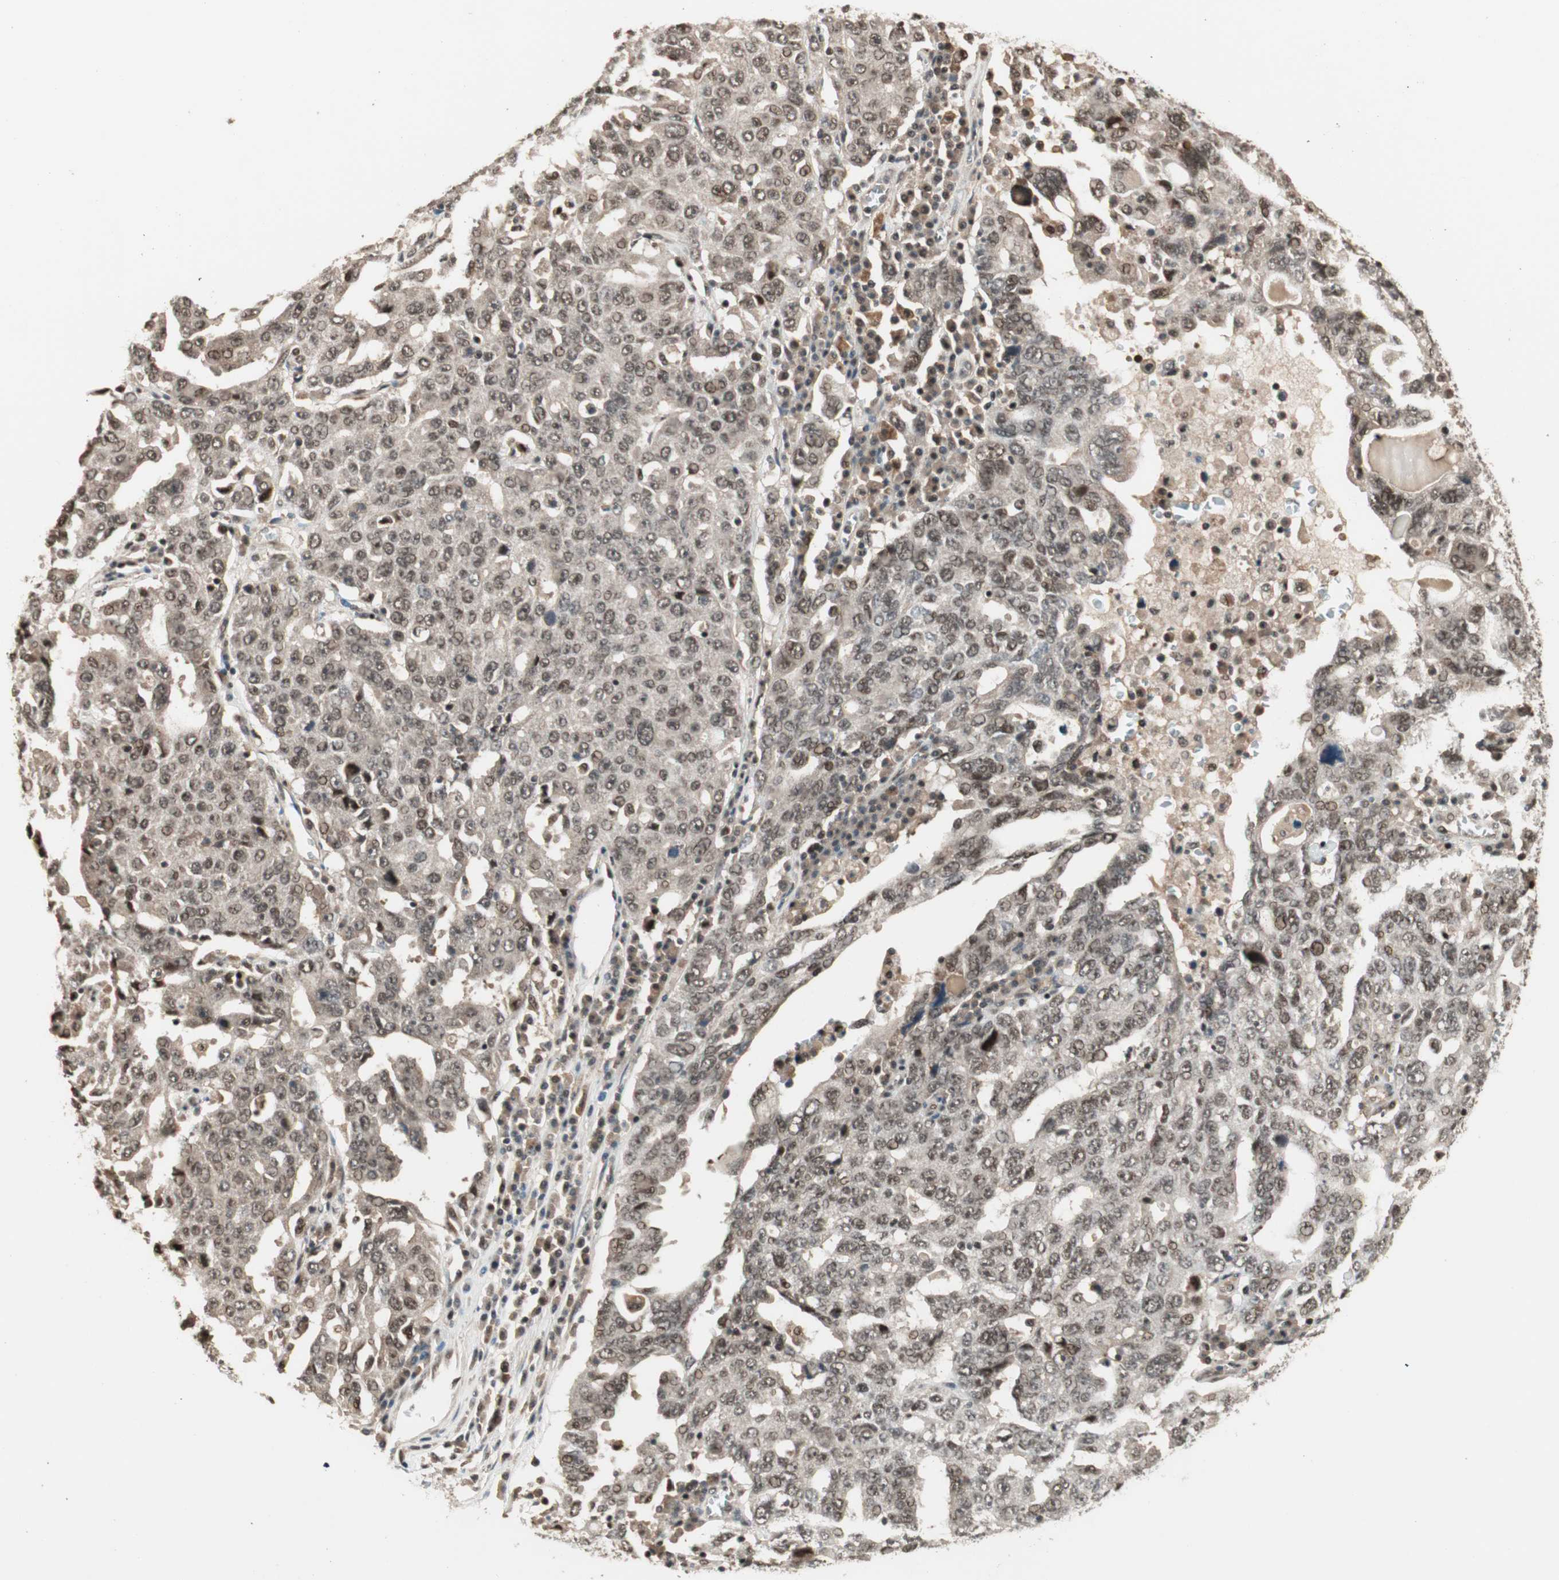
{"staining": {"intensity": "moderate", "quantity": ">75%", "location": "nuclear"}, "tissue": "ovarian cancer", "cell_type": "Tumor cells", "image_type": "cancer", "snomed": [{"axis": "morphology", "description": "Carcinoma, endometroid"}, {"axis": "topography", "description": "Ovary"}], "caption": "Protein staining demonstrates moderate nuclear staining in about >75% of tumor cells in endometroid carcinoma (ovarian). Using DAB (brown) and hematoxylin (blue) stains, captured at high magnification using brightfield microscopy.", "gene": "ZNF701", "patient": {"sex": "female", "age": 62}}